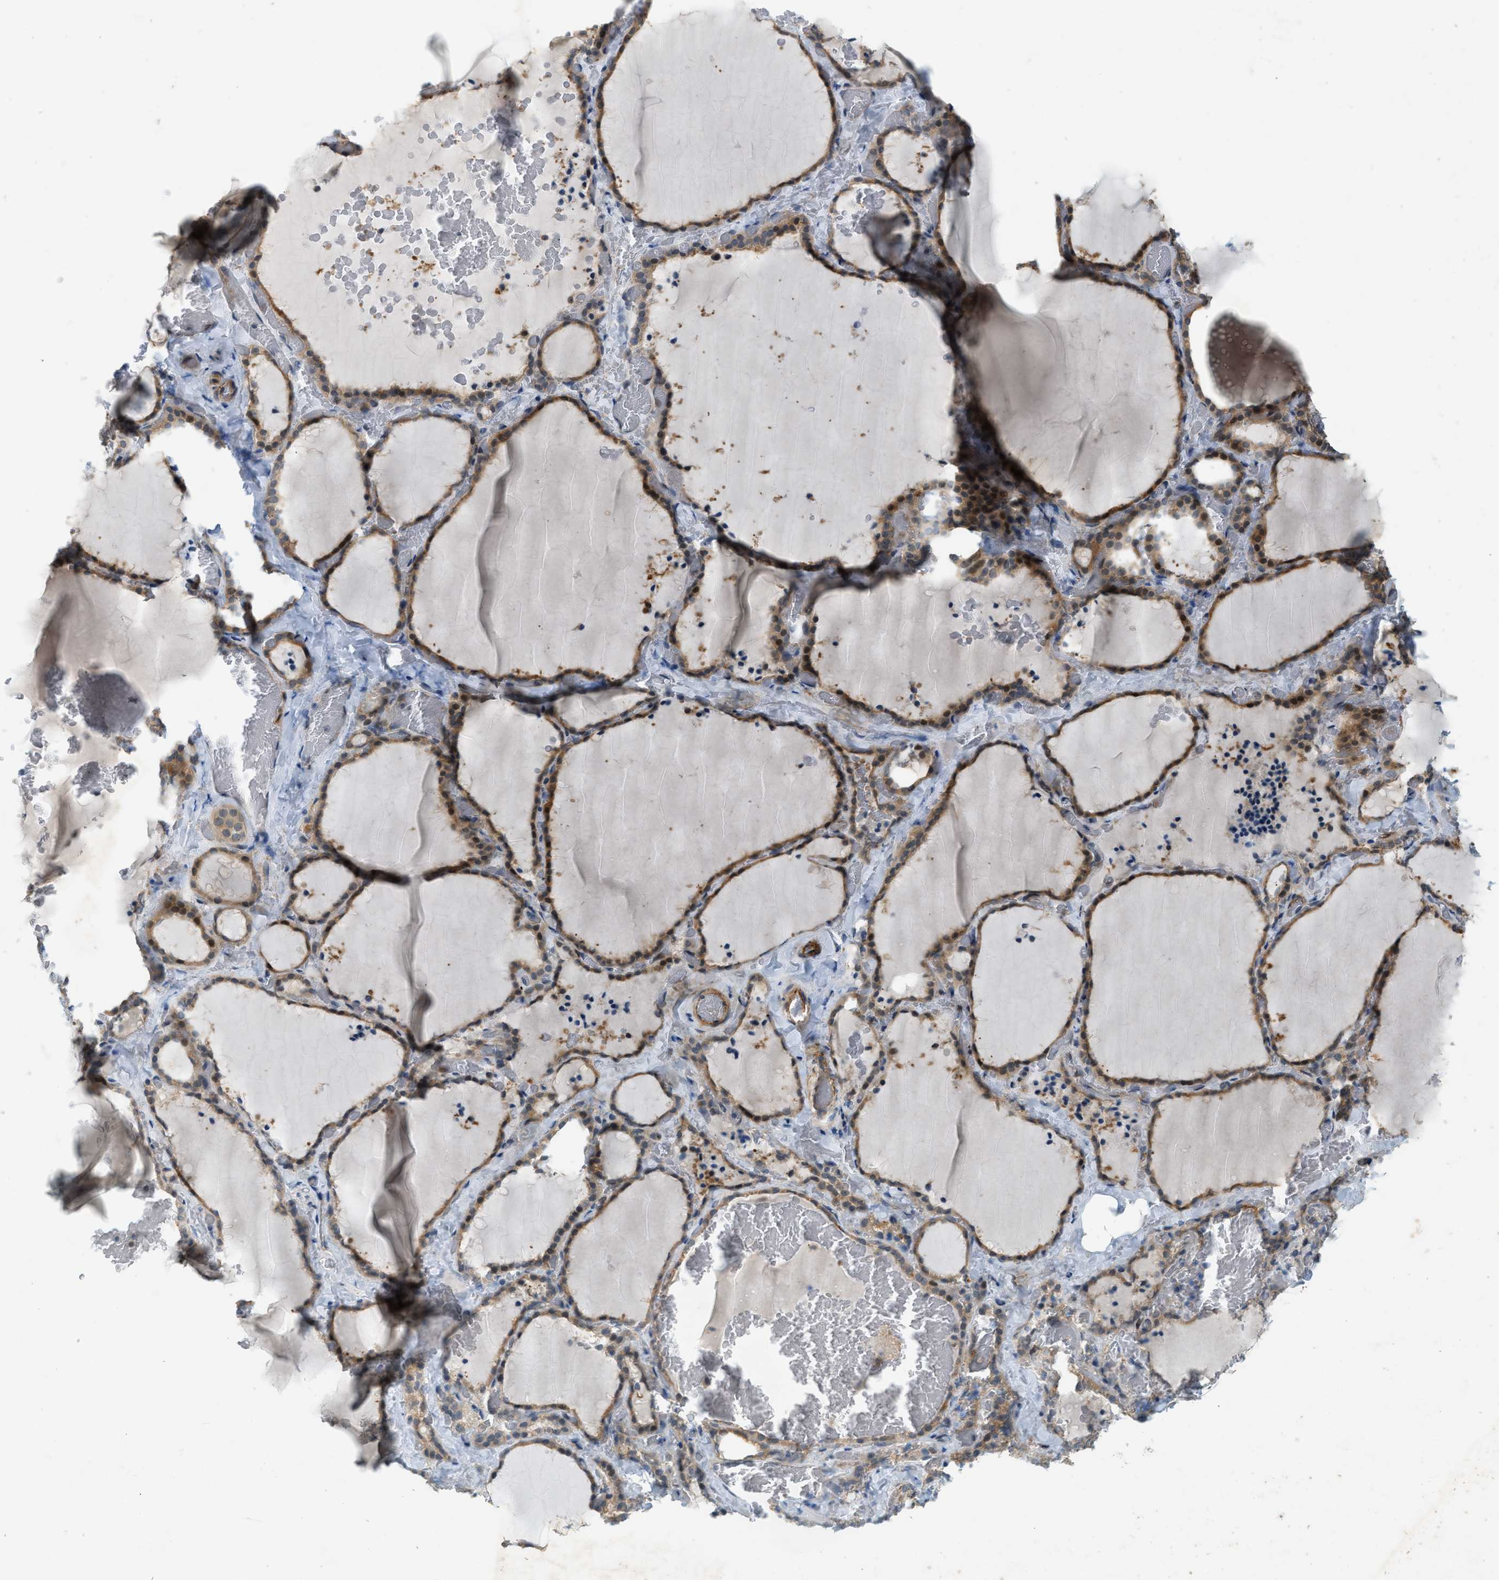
{"staining": {"intensity": "moderate", "quantity": ">75%", "location": "cytoplasmic/membranous,nuclear"}, "tissue": "thyroid gland", "cell_type": "Glandular cells", "image_type": "normal", "snomed": [{"axis": "morphology", "description": "Normal tissue, NOS"}, {"axis": "topography", "description": "Thyroid gland"}], "caption": "Protein expression analysis of benign thyroid gland displays moderate cytoplasmic/membranous,nuclear expression in approximately >75% of glandular cells.", "gene": "PDCL3", "patient": {"sex": "female", "age": 22}}